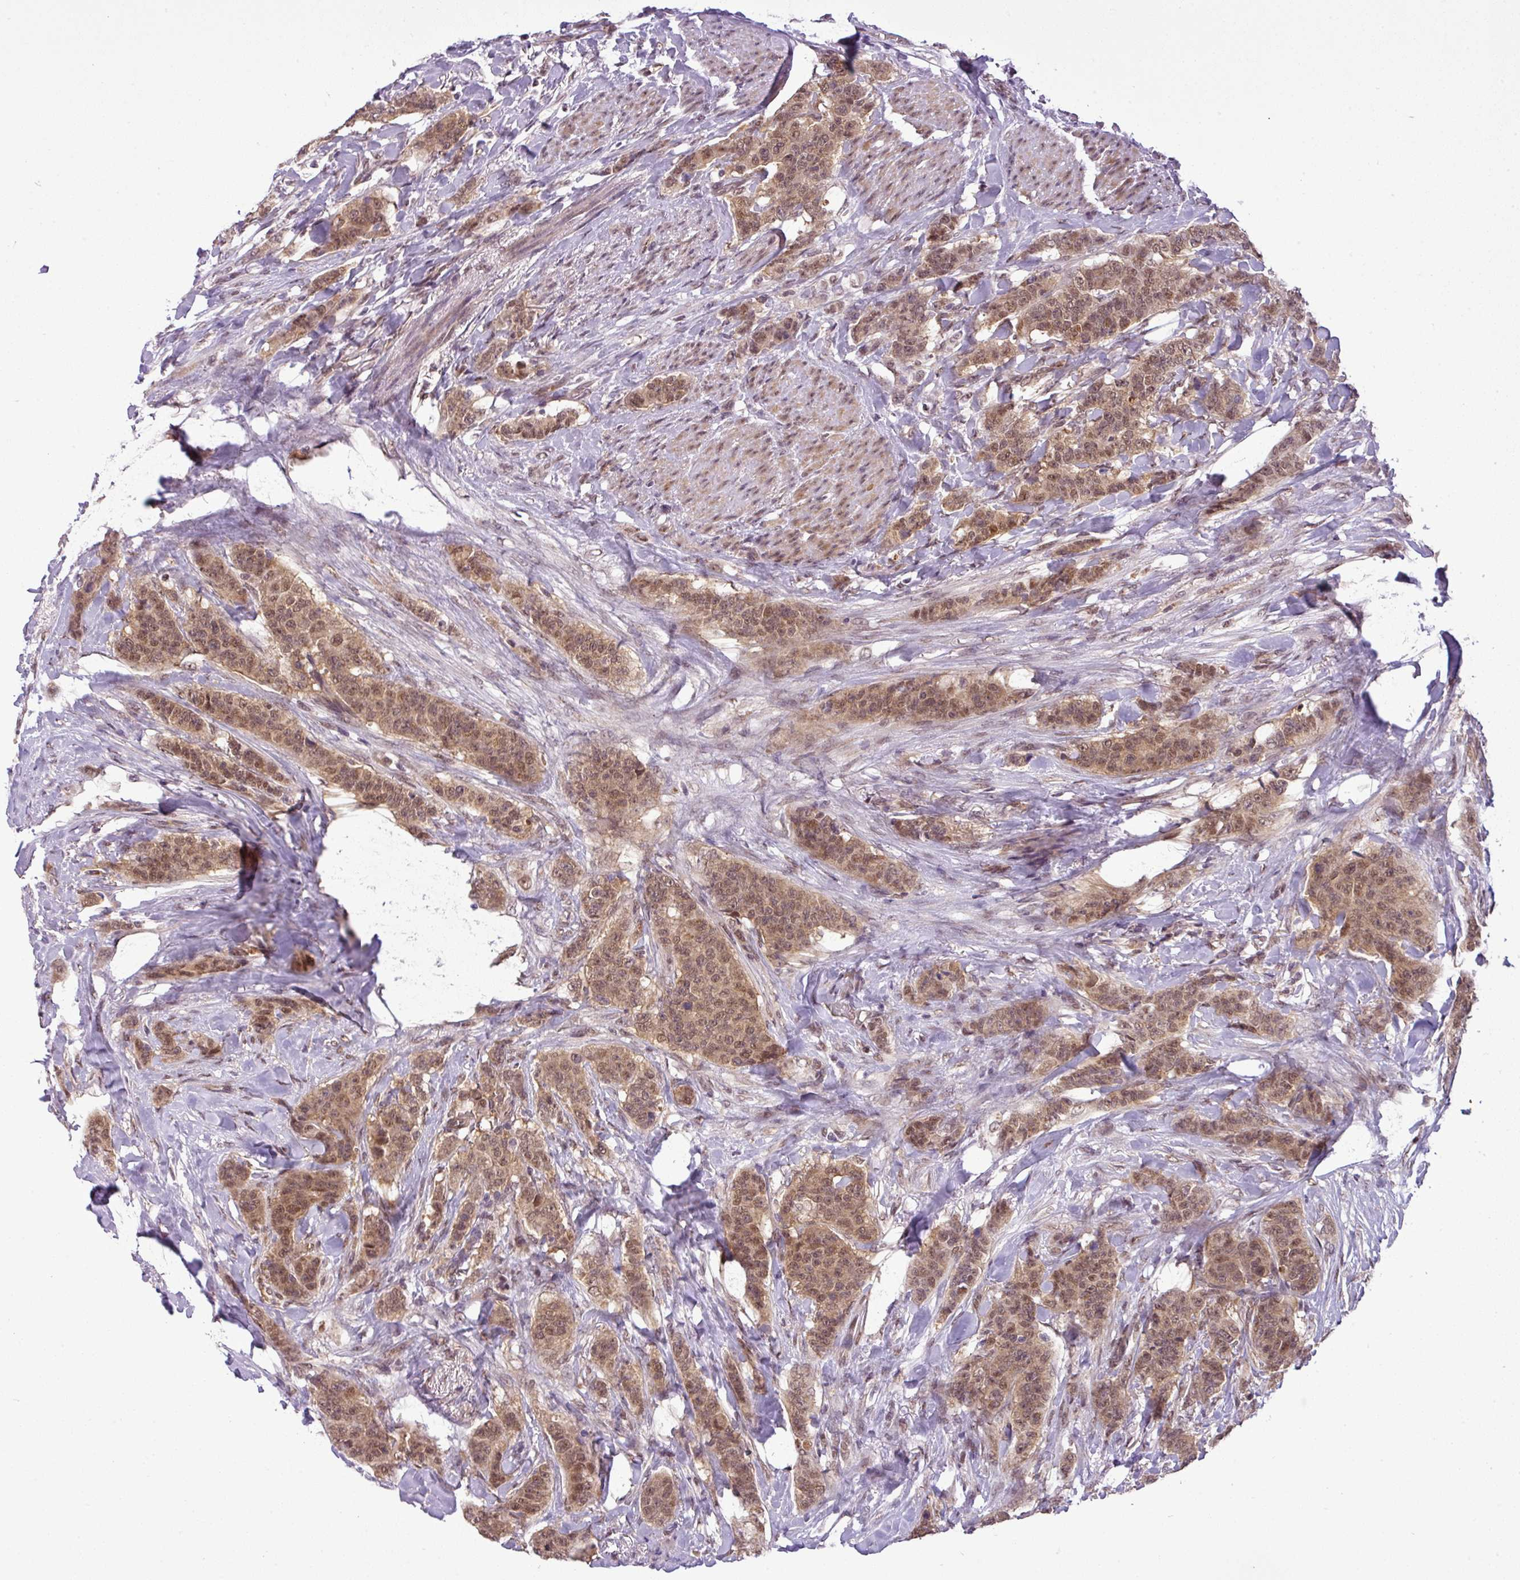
{"staining": {"intensity": "moderate", "quantity": ">75%", "location": "cytoplasmic/membranous,nuclear"}, "tissue": "breast cancer", "cell_type": "Tumor cells", "image_type": "cancer", "snomed": [{"axis": "morphology", "description": "Duct carcinoma"}, {"axis": "topography", "description": "Breast"}], "caption": "Tumor cells display moderate cytoplasmic/membranous and nuclear expression in approximately >75% of cells in breast cancer (invasive ductal carcinoma). Immunohistochemistry stains the protein of interest in brown and the nuclei are stained blue.", "gene": "MFHAS1", "patient": {"sex": "female", "age": 40}}